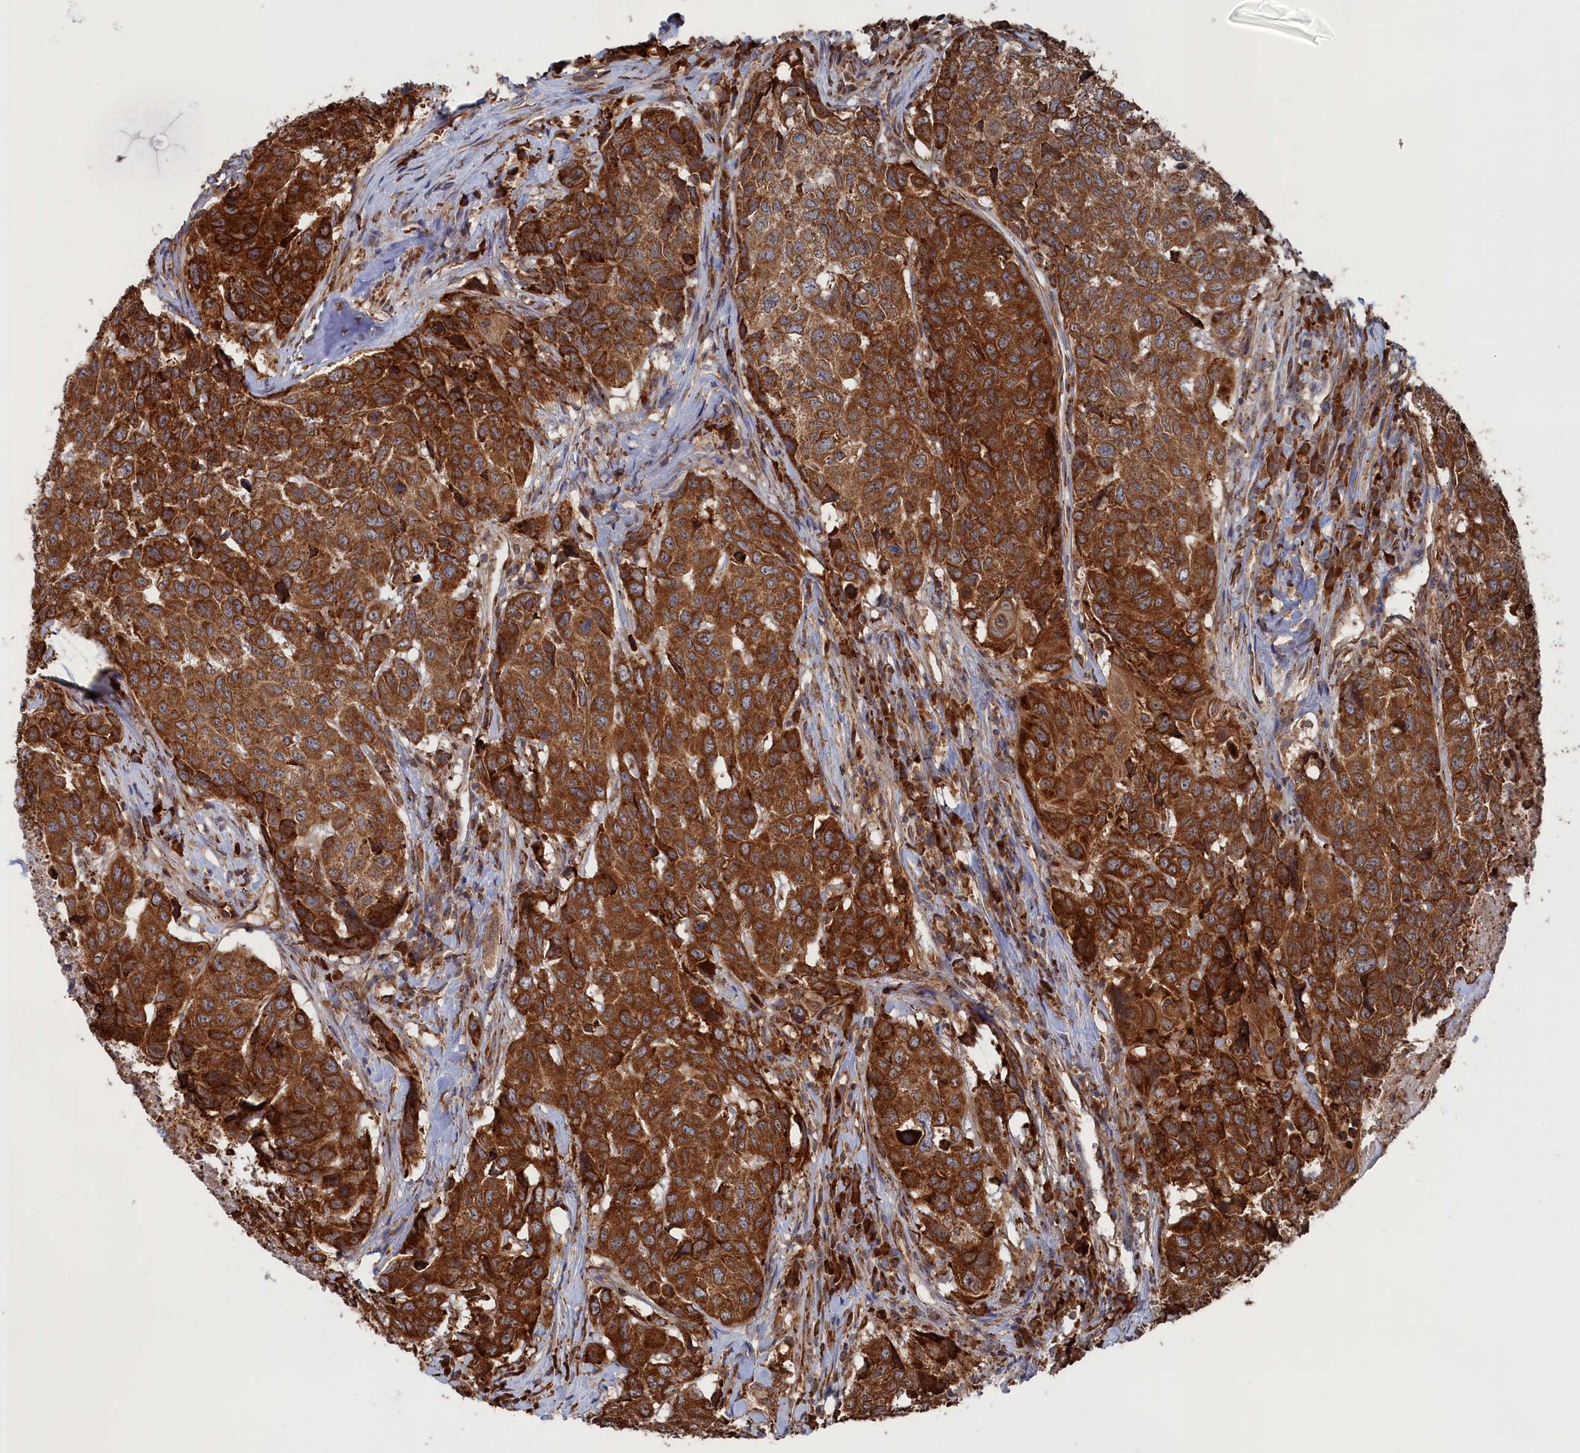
{"staining": {"intensity": "strong", "quantity": ">75%", "location": "cytoplasmic/membranous"}, "tissue": "head and neck cancer", "cell_type": "Tumor cells", "image_type": "cancer", "snomed": [{"axis": "morphology", "description": "Squamous cell carcinoma, NOS"}, {"axis": "topography", "description": "Head-Neck"}], "caption": "Protein staining of head and neck squamous cell carcinoma tissue exhibits strong cytoplasmic/membranous positivity in approximately >75% of tumor cells.", "gene": "BPIFB6", "patient": {"sex": "male", "age": 66}}